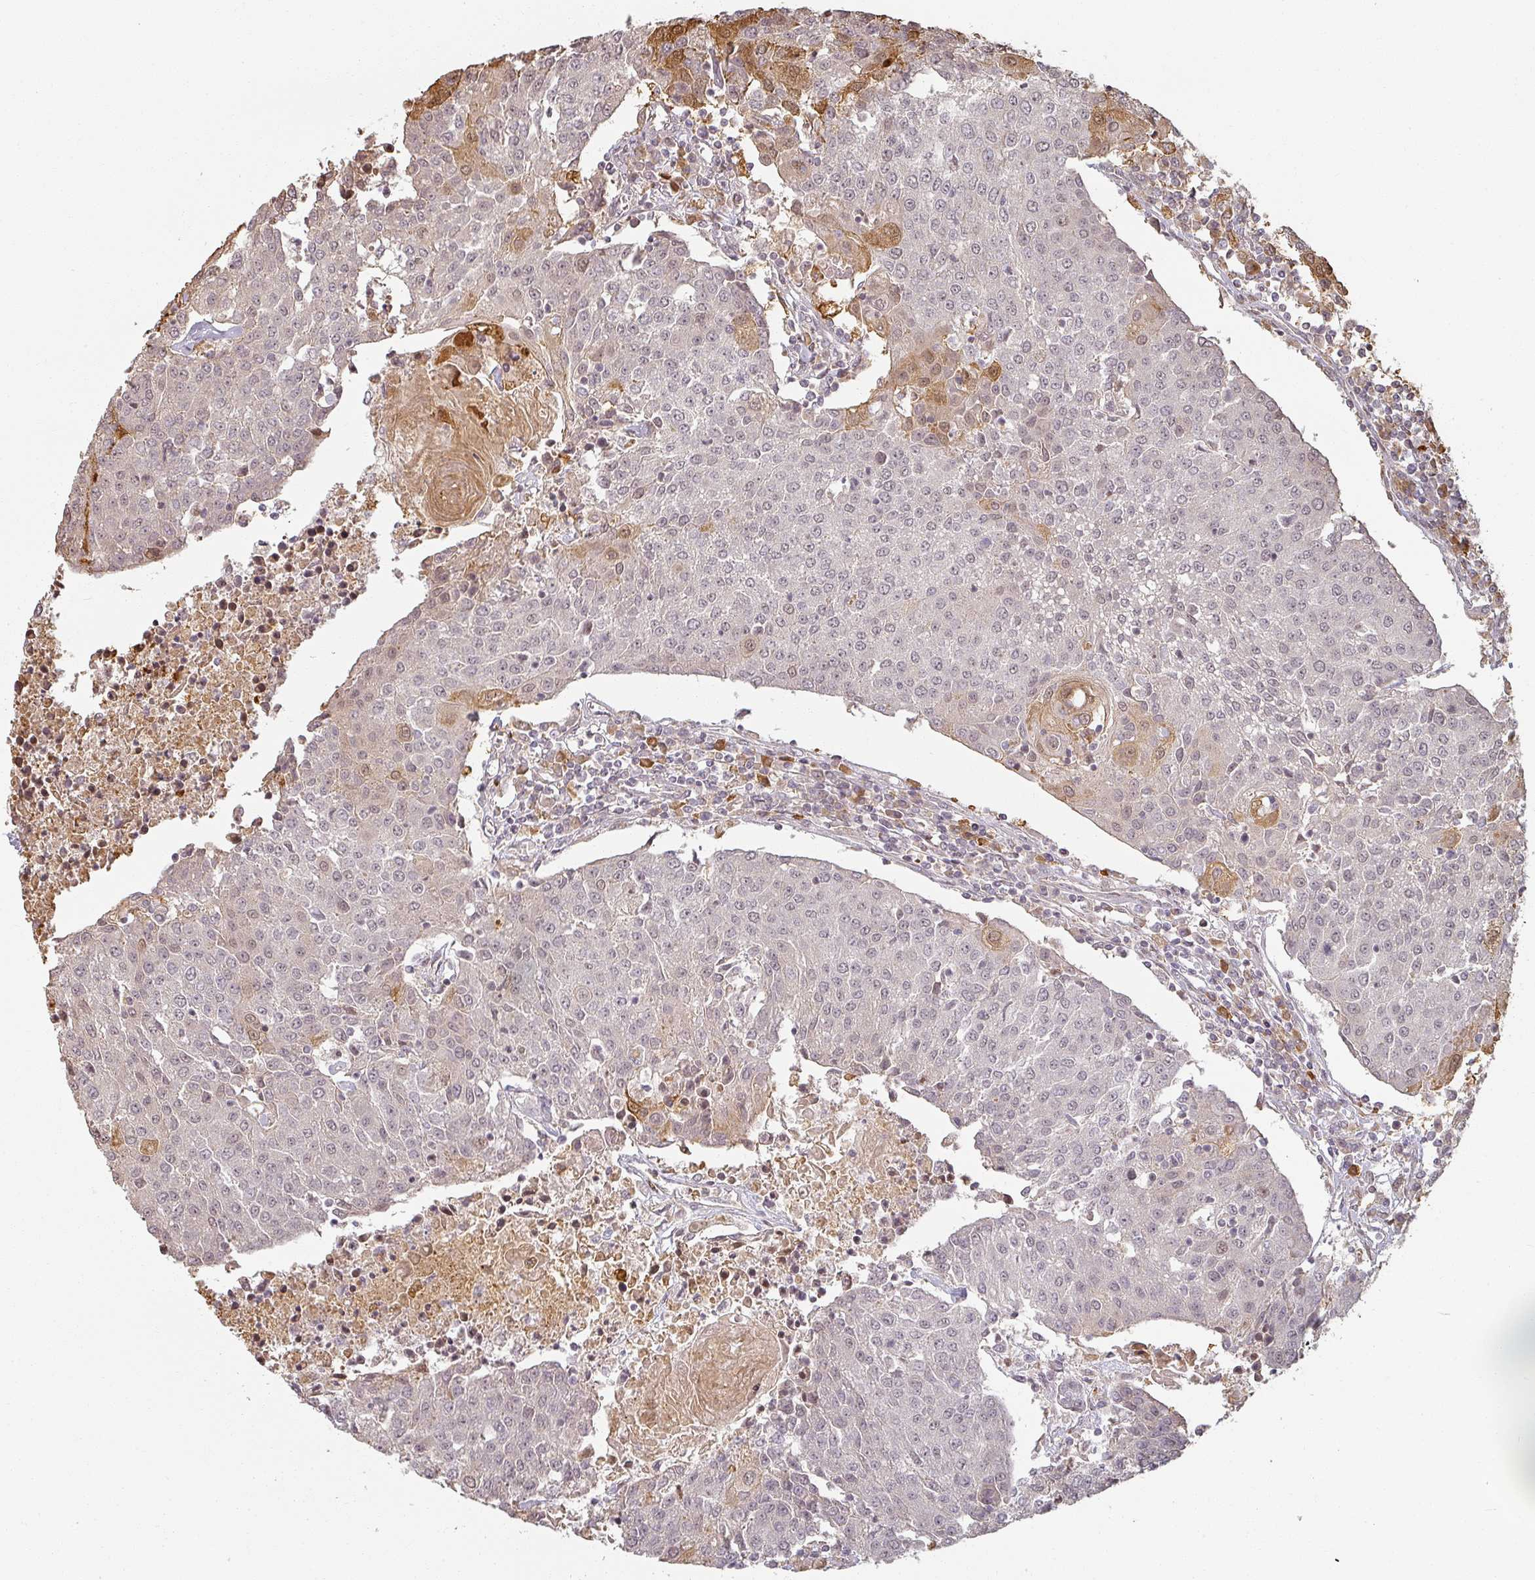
{"staining": {"intensity": "moderate", "quantity": "<25%", "location": "cytoplasmic/membranous,nuclear"}, "tissue": "urothelial cancer", "cell_type": "Tumor cells", "image_type": "cancer", "snomed": [{"axis": "morphology", "description": "Urothelial carcinoma, High grade"}, {"axis": "topography", "description": "Urinary bladder"}], "caption": "Urothelial cancer stained for a protein (brown) displays moderate cytoplasmic/membranous and nuclear positive expression in about <25% of tumor cells.", "gene": "MED19", "patient": {"sex": "female", "age": 85}}